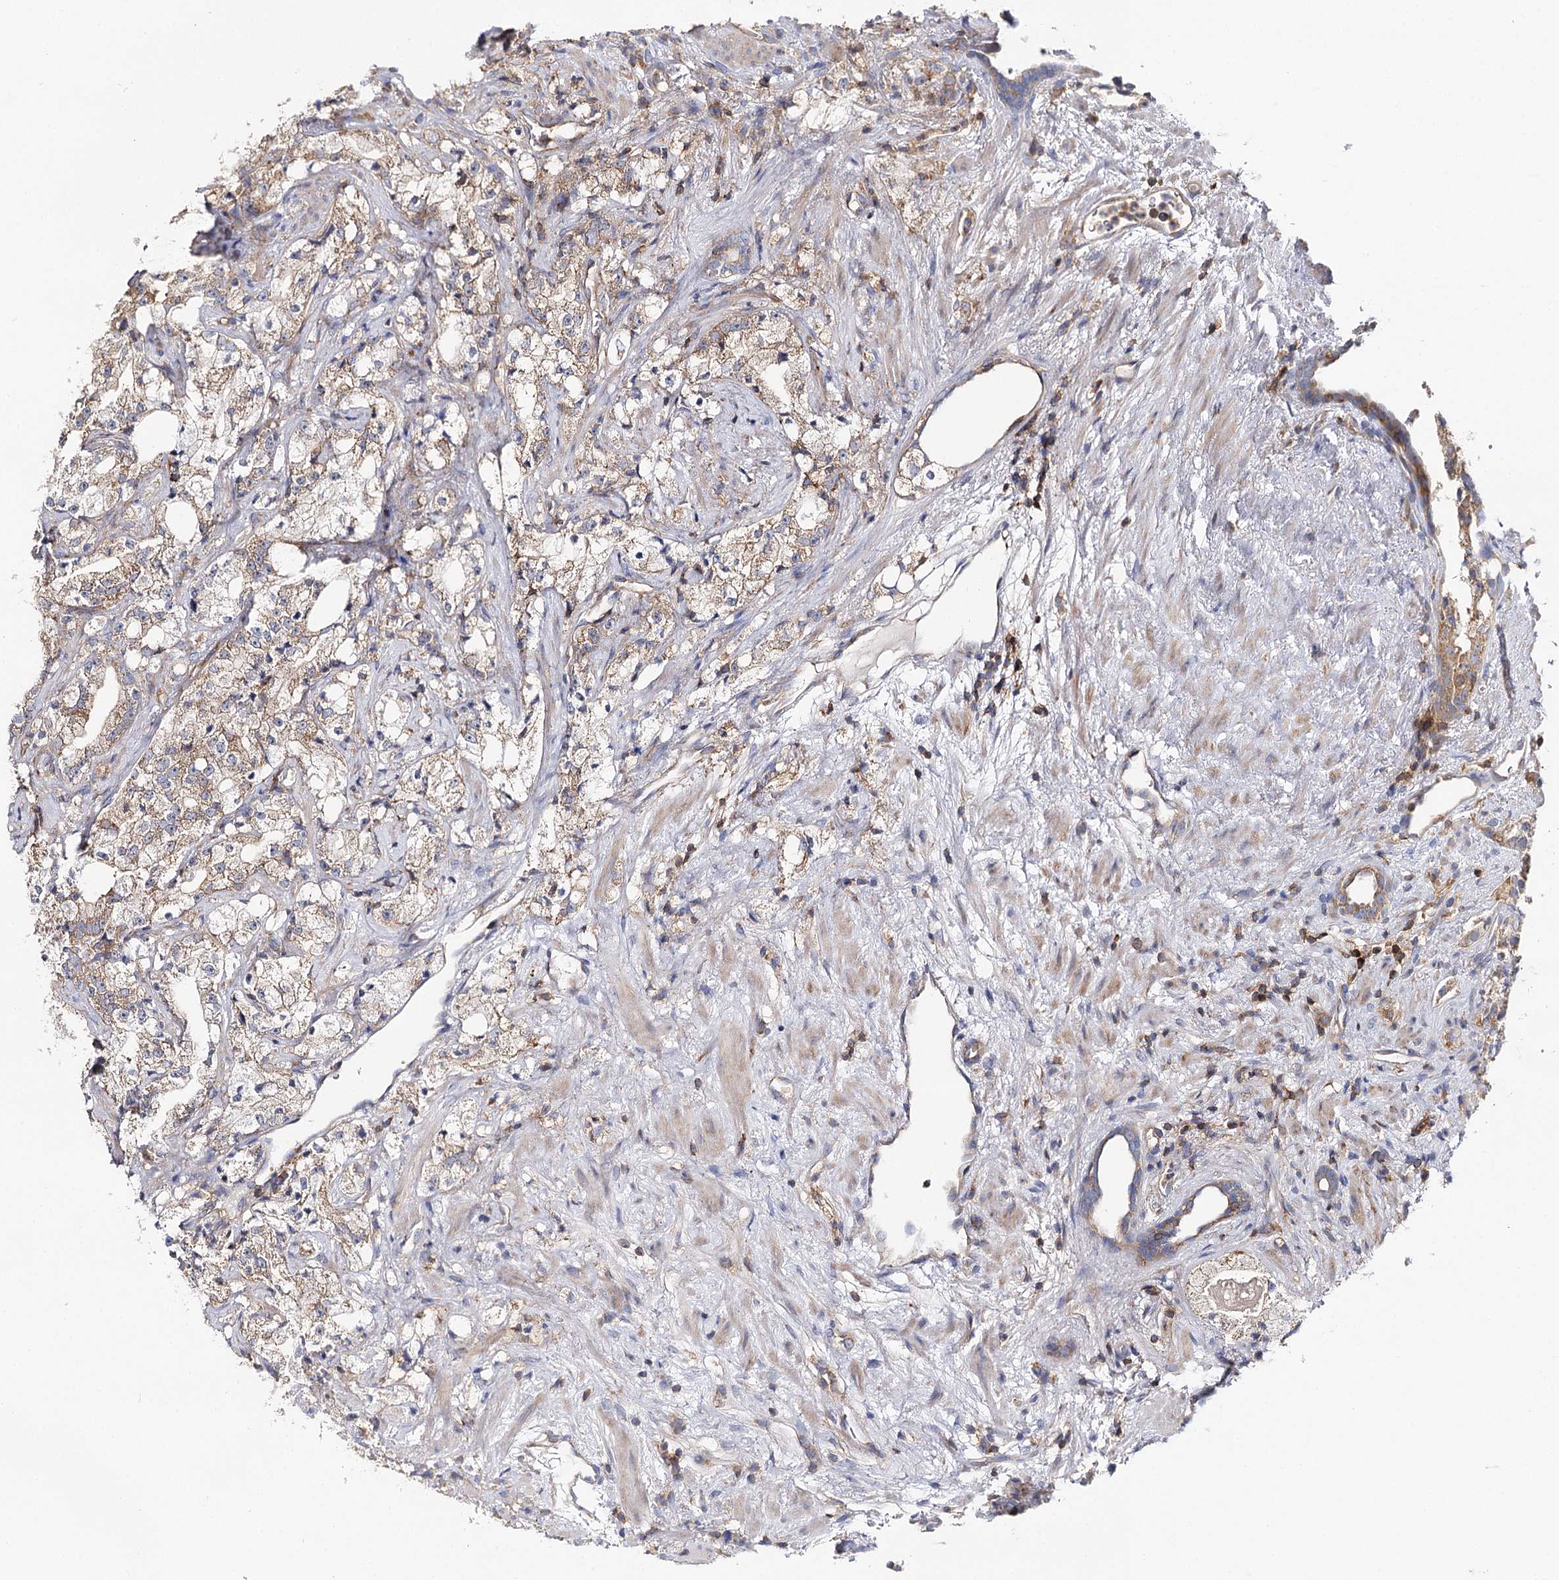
{"staining": {"intensity": "moderate", "quantity": "25%-75%", "location": "cytoplasmic/membranous"}, "tissue": "prostate cancer", "cell_type": "Tumor cells", "image_type": "cancer", "snomed": [{"axis": "morphology", "description": "Adenocarcinoma, High grade"}, {"axis": "topography", "description": "Prostate"}], "caption": "Protein expression analysis of human high-grade adenocarcinoma (prostate) reveals moderate cytoplasmic/membranous positivity in approximately 25%-75% of tumor cells. (DAB (3,3'-diaminobenzidine) = brown stain, brightfield microscopy at high magnification).", "gene": "SEC24B", "patient": {"sex": "male", "age": 64}}